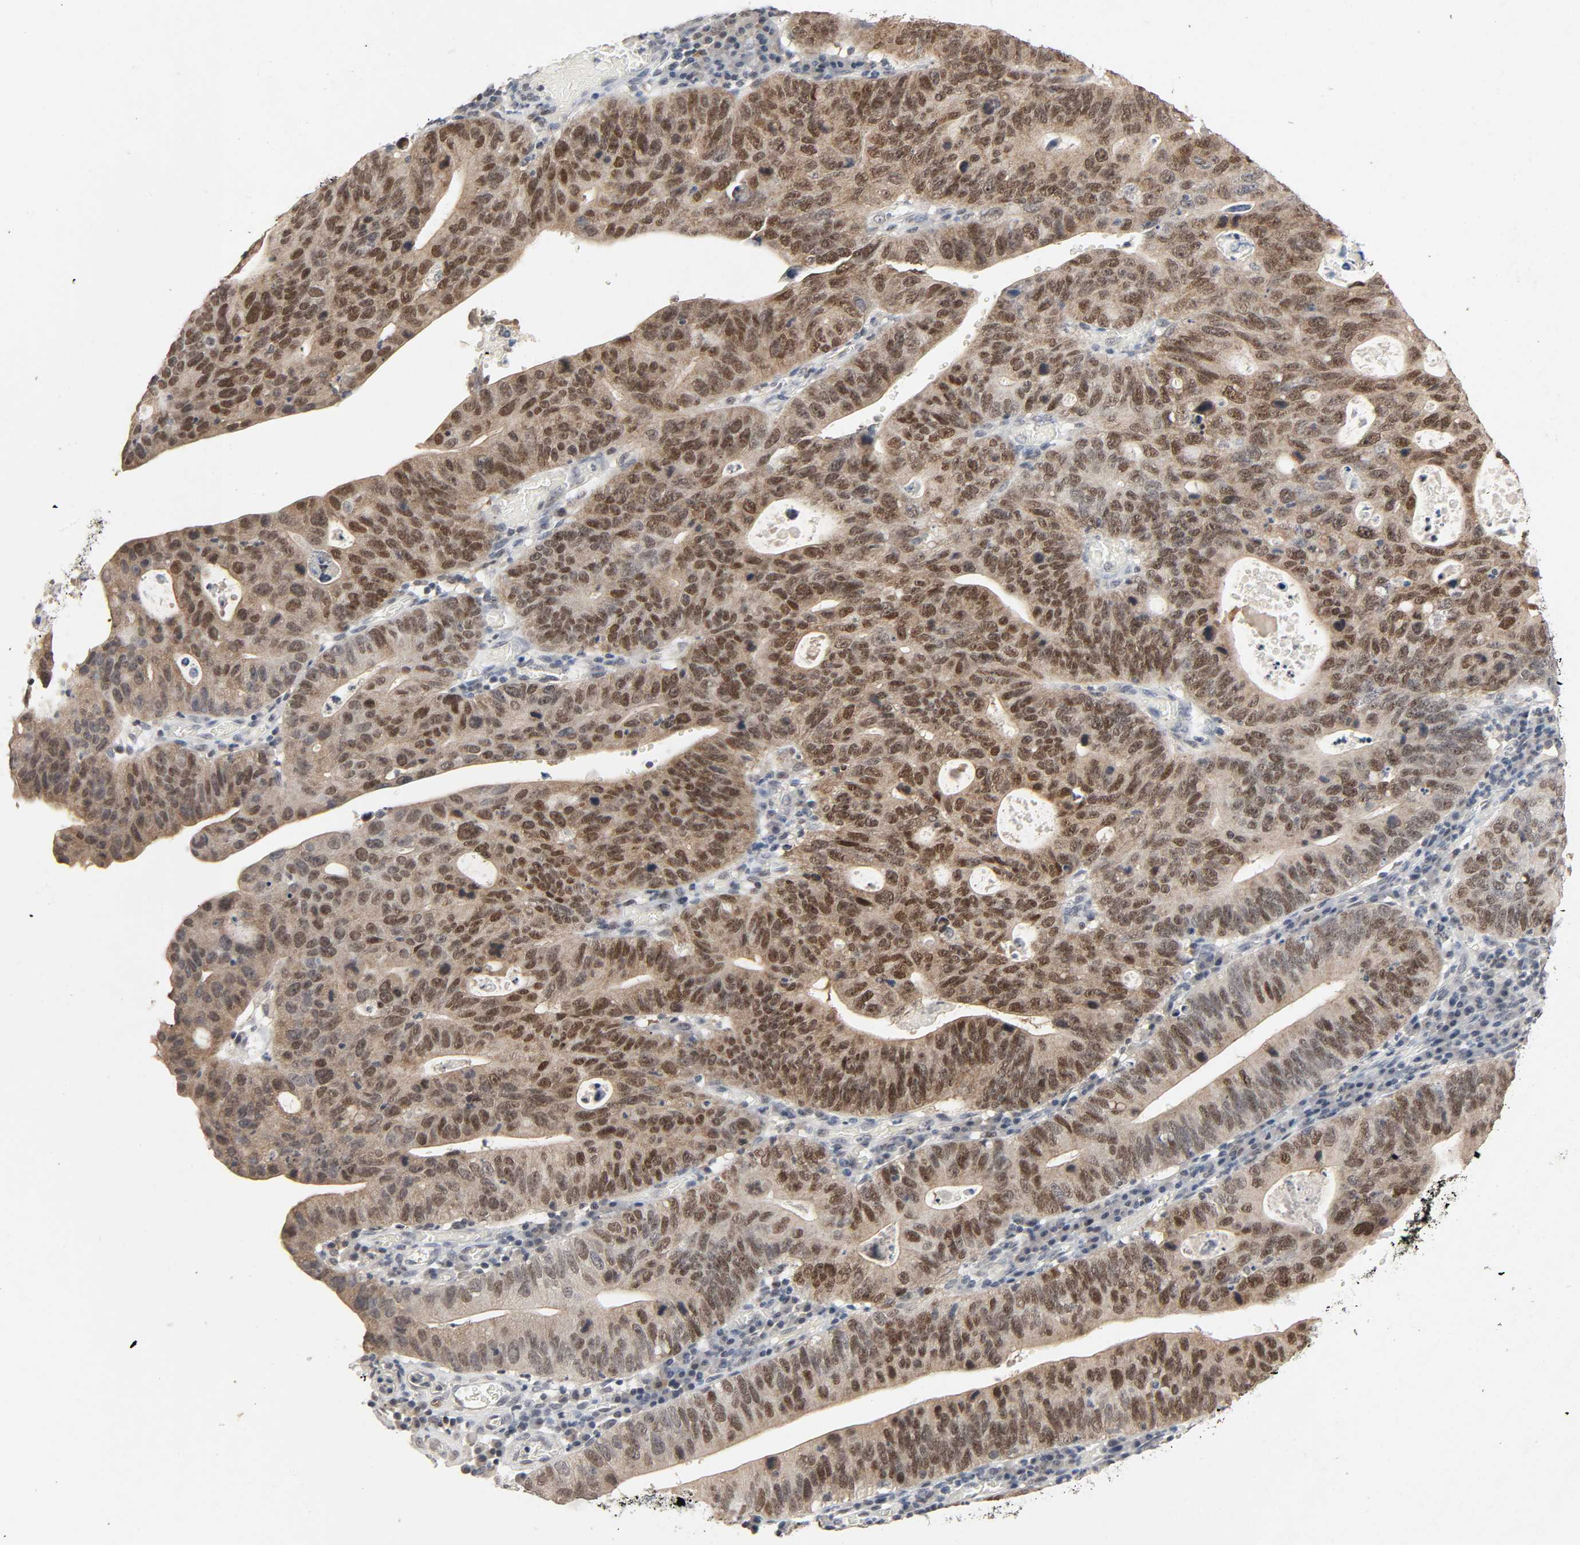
{"staining": {"intensity": "moderate", "quantity": ">75%", "location": "cytoplasmic/membranous,nuclear"}, "tissue": "stomach cancer", "cell_type": "Tumor cells", "image_type": "cancer", "snomed": [{"axis": "morphology", "description": "Adenocarcinoma, NOS"}, {"axis": "topography", "description": "Stomach"}], "caption": "Protein positivity by immunohistochemistry (IHC) displays moderate cytoplasmic/membranous and nuclear expression in approximately >75% of tumor cells in stomach cancer.", "gene": "MAPKAPK5", "patient": {"sex": "male", "age": 59}}